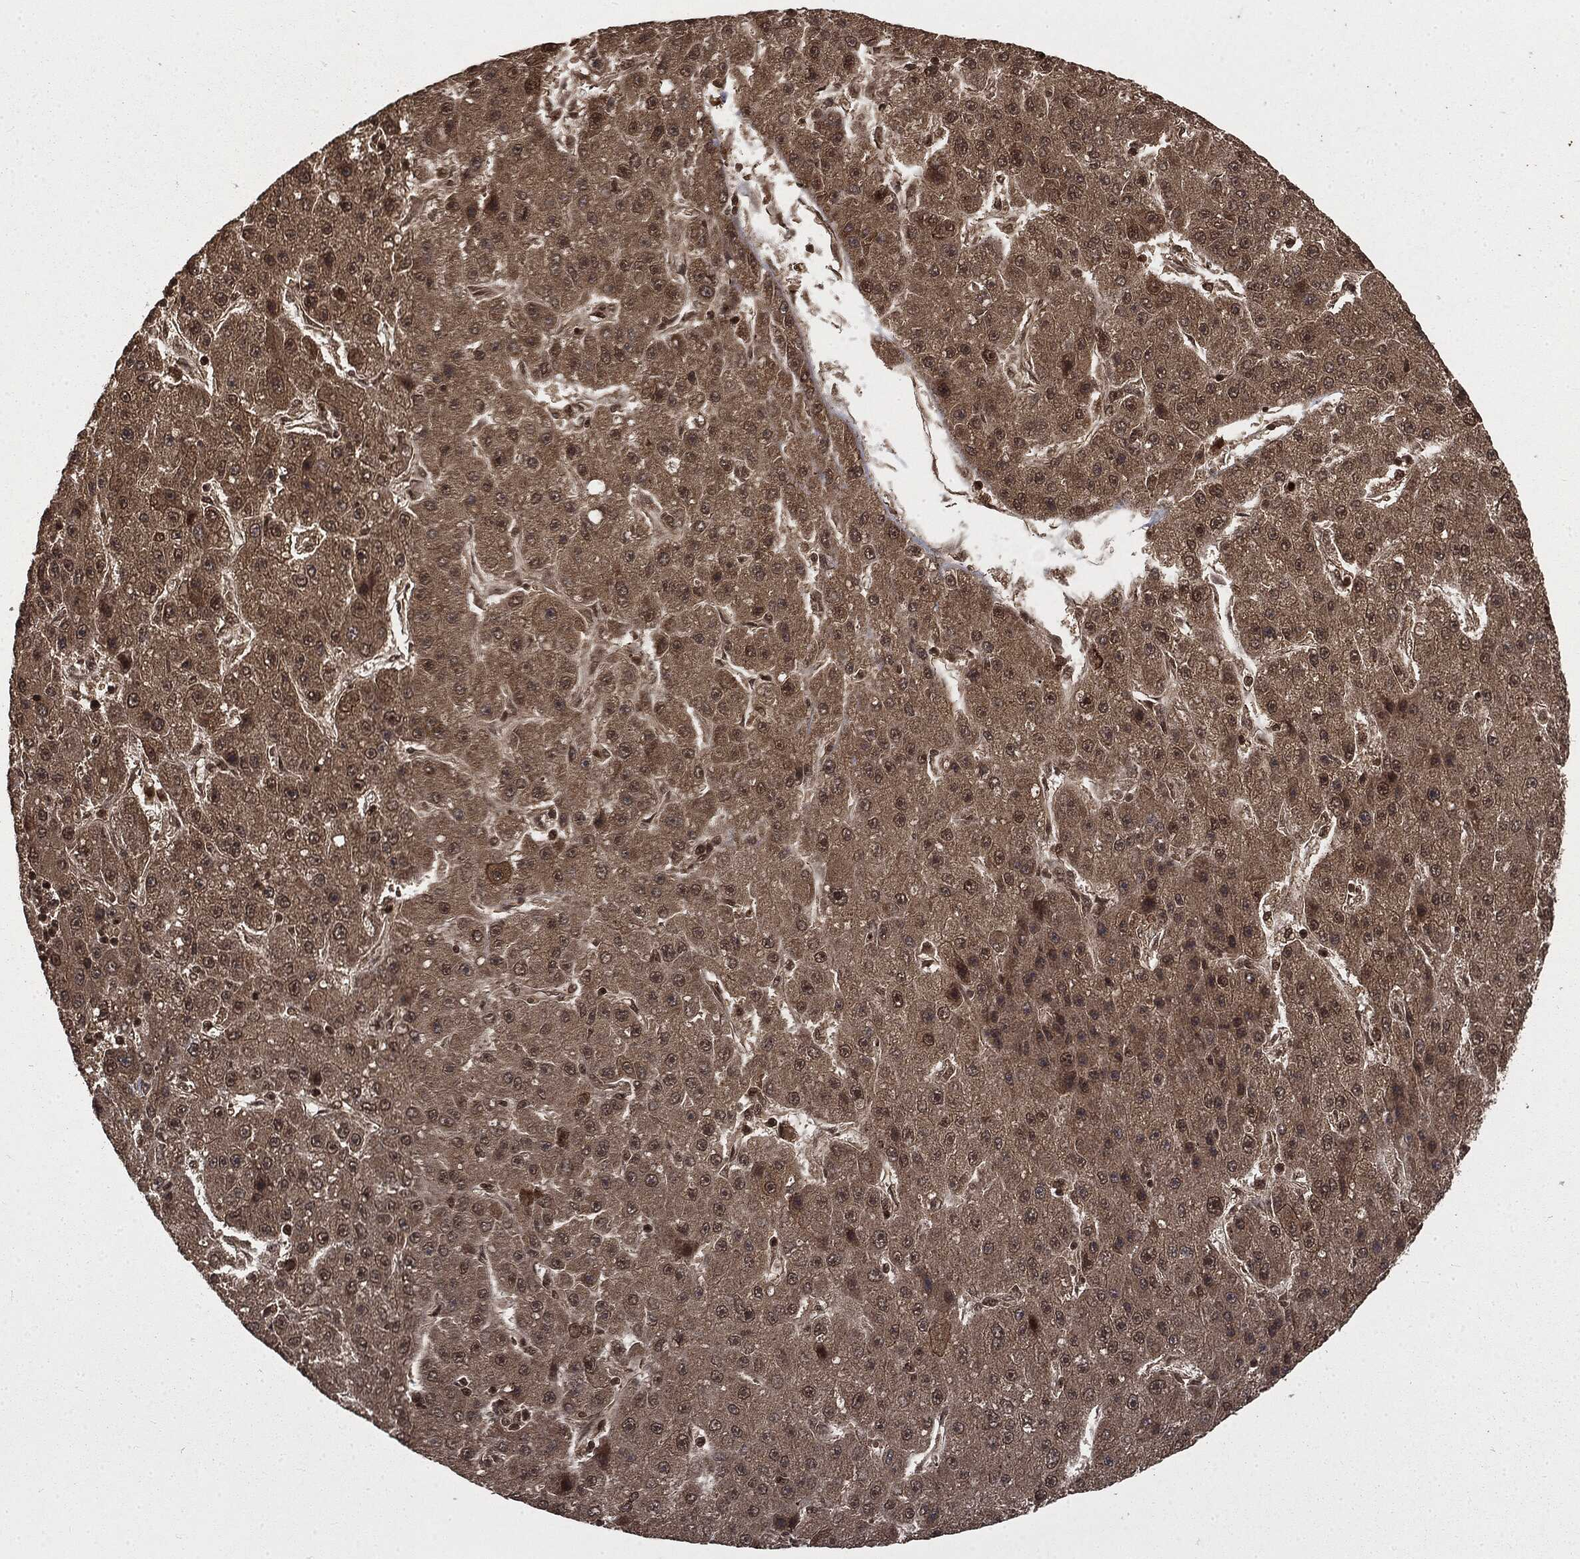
{"staining": {"intensity": "moderate", "quantity": "<25%", "location": "cytoplasmic/membranous"}, "tissue": "liver cancer", "cell_type": "Tumor cells", "image_type": "cancer", "snomed": [{"axis": "morphology", "description": "Carcinoma, Hepatocellular, NOS"}, {"axis": "topography", "description": "Liver"}], "caption": "Protein staining displays moderate cytoplasmic/membranous expression in approximately <25% of tumor cells in liver hepatocellular carcinoma.", "gene": "CTDP1", "patient": {"sex": "male", "age": 67}}